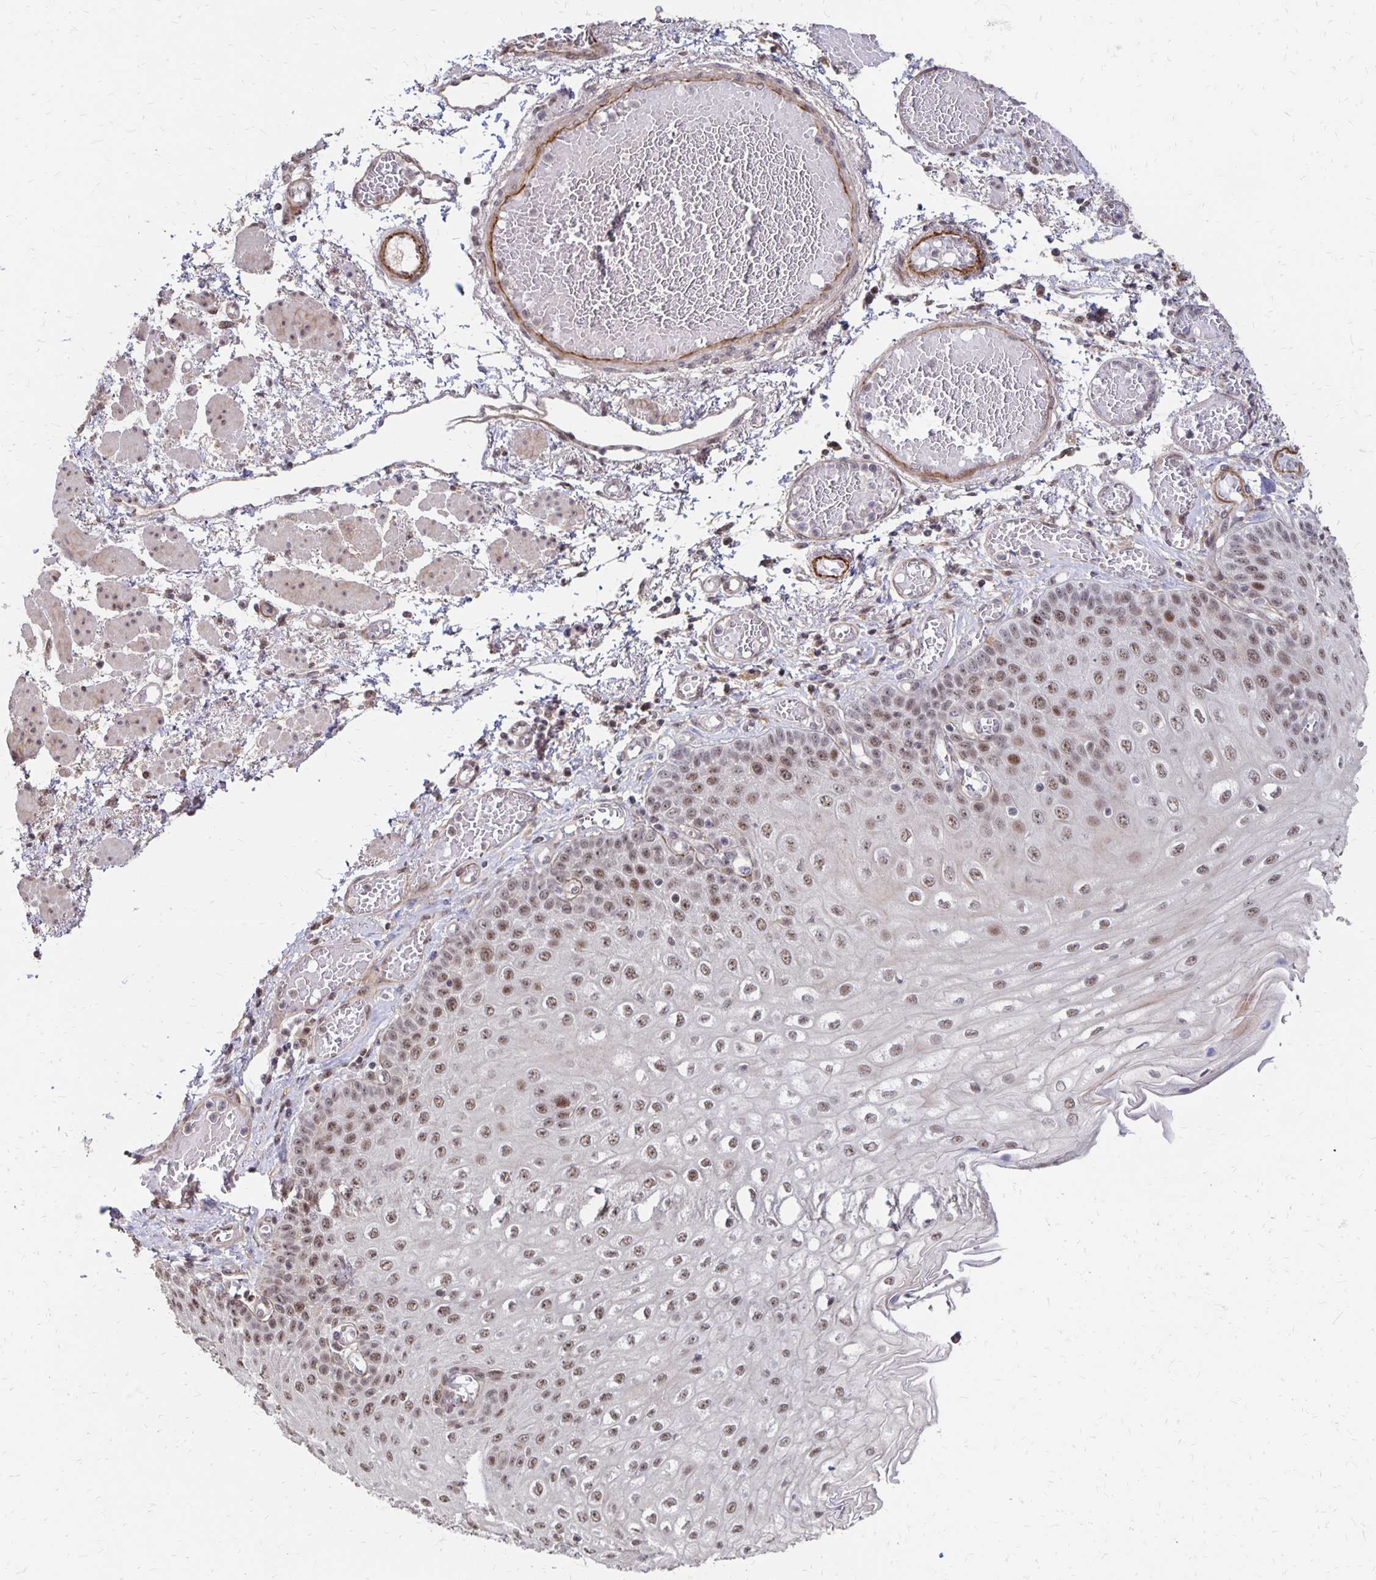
{"staining": {"intensity": "moderate", "quantity": ">75%", "location": "nuclear"}, "tissue": "esophagus", "cell_type": "Squamous epithelial cells", "image_type": "normal", "snomed": [{"axis": "morphology", "description": "Normal tissue, NOS"}, {"axis": "morphology", "description": "Adenocarcinoma, NOS"}, {"axis": "topography", "description": "Esophagus"}], "caption": "Immunohistochemistry (IHC) of normal human esophagus exhibits medium levels of moderate nuclear expression in approximately >75% of squamous epithelial cells. Nuclei are stained in blue.", "gene": "CLASRP", "patient": {"sex": "male", "age": 81}}